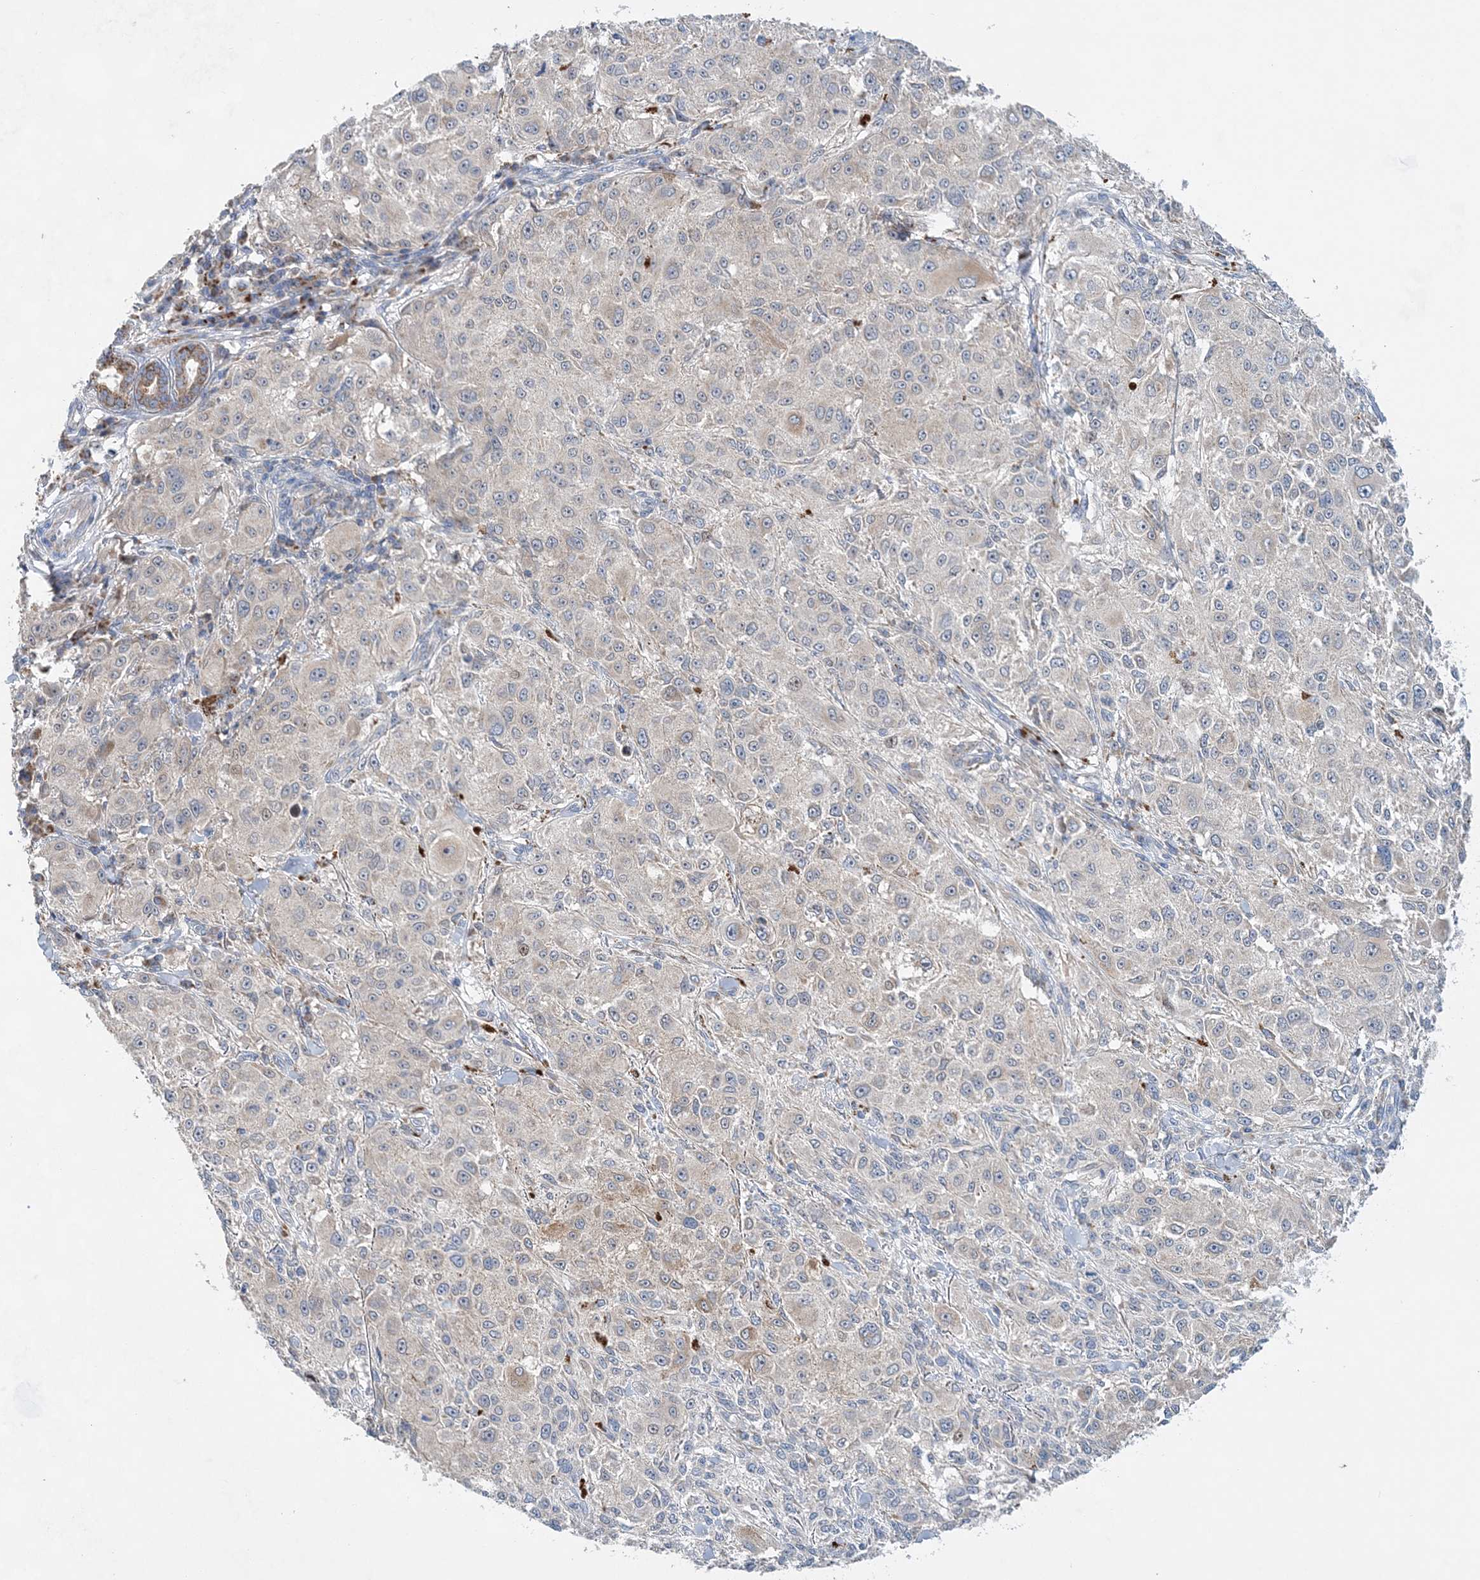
{"staining": {"intensity": "negative", "quantity": "none", "location": "none"}, "tissue": "melanoma", "cell_type": "Tumor cells", "image_type": "cancer", "snomed": [{"axis": "morphology", "description": "Necrosis, NOS"}, {"axis": "morphology", "description": "Malignant melanoma, NOS"}, {"axis": "topography", "description": "Skin"}], "caption": "Image shows no protein positivity in tumor cells of melanoma tissue.", "gene": "TRAPPC13", "patient": {"sex": "female", "age": 87}}